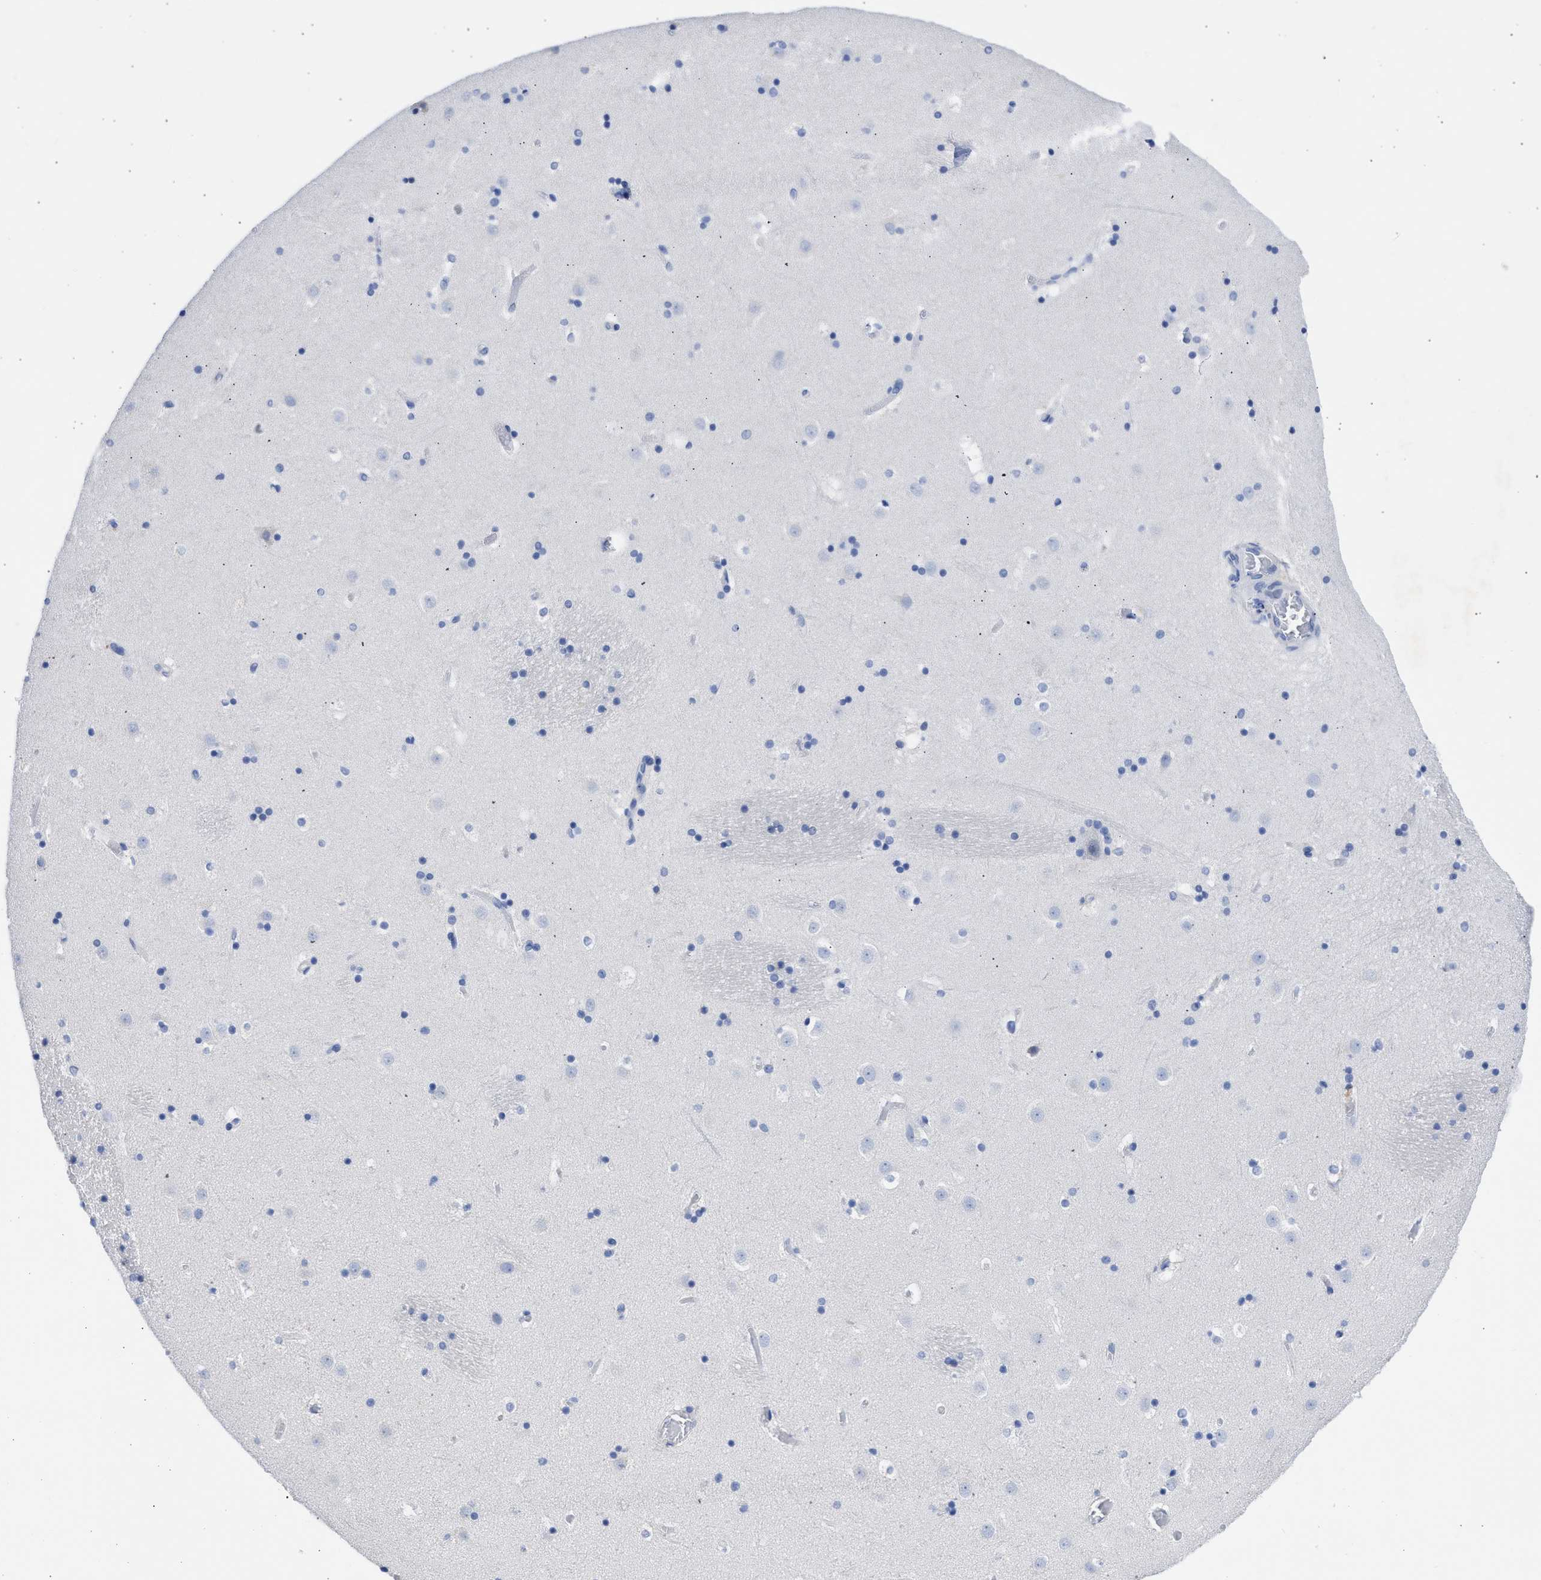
{"staining": {"intensity": "moderate", "quantity": "<25%", "location": "cytoplasmic/membranous"}, "tissue": "caudate", "cell_type": "Glial cells", "image_type": "normal", "snomed": [{"axis": "morphology", "description": "Normal tissue, NOS"}, {"axis": "topography", "description": "Lateral ventricle wall"}], "caption": "The image shows staining of normal caudate, revealing moderate cytoplasmic/membranous protein staining (brown color) within glial cells. The staining is performed using DAB brown chromogen to label protein expression. The nuclei are counter-stained blue using hematoxylin.", "gene": "RSPH1", "patient": {"sex": "male", "age": 45}}